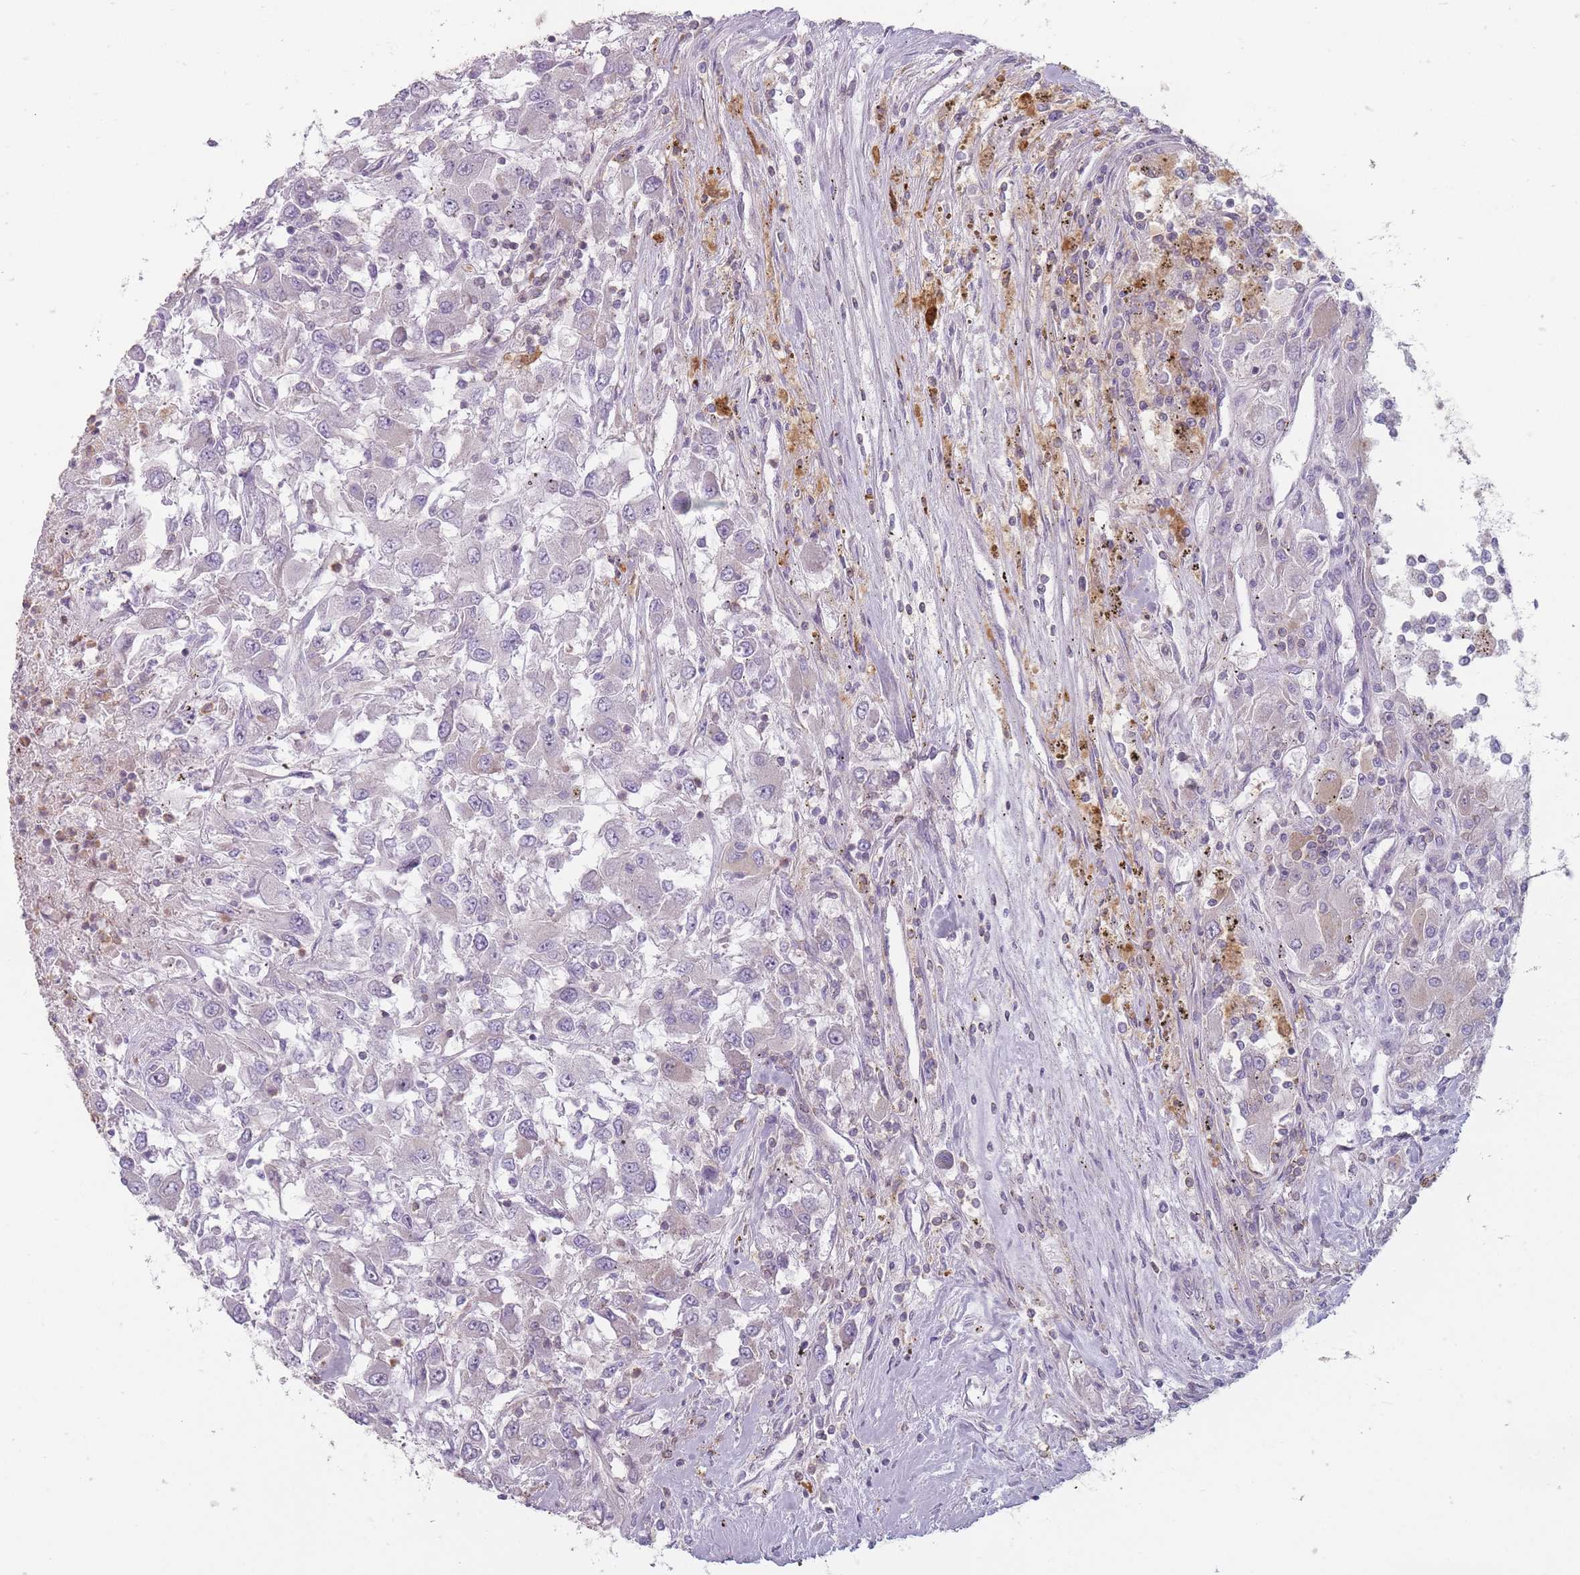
{"staining": {"intensity": "negative", "quantity": "none", "location": "none"}, "tissue": "renal cancer", "cell_type": "Tumor cells", "image_type": "cancer", "snomed": [{"axis": "morphology", "description": "Adenocarcinoma, NOS"}, {"axis": "topography", "description": "Kidney"}], "caption": "An IHC micrograph of renal adenocarcinoma is shown. There is no staining in tumor cells of renal adenocarcinoma.", "gene": "HSBP1L1", "patient": {"sex": "female", "age": 67}}